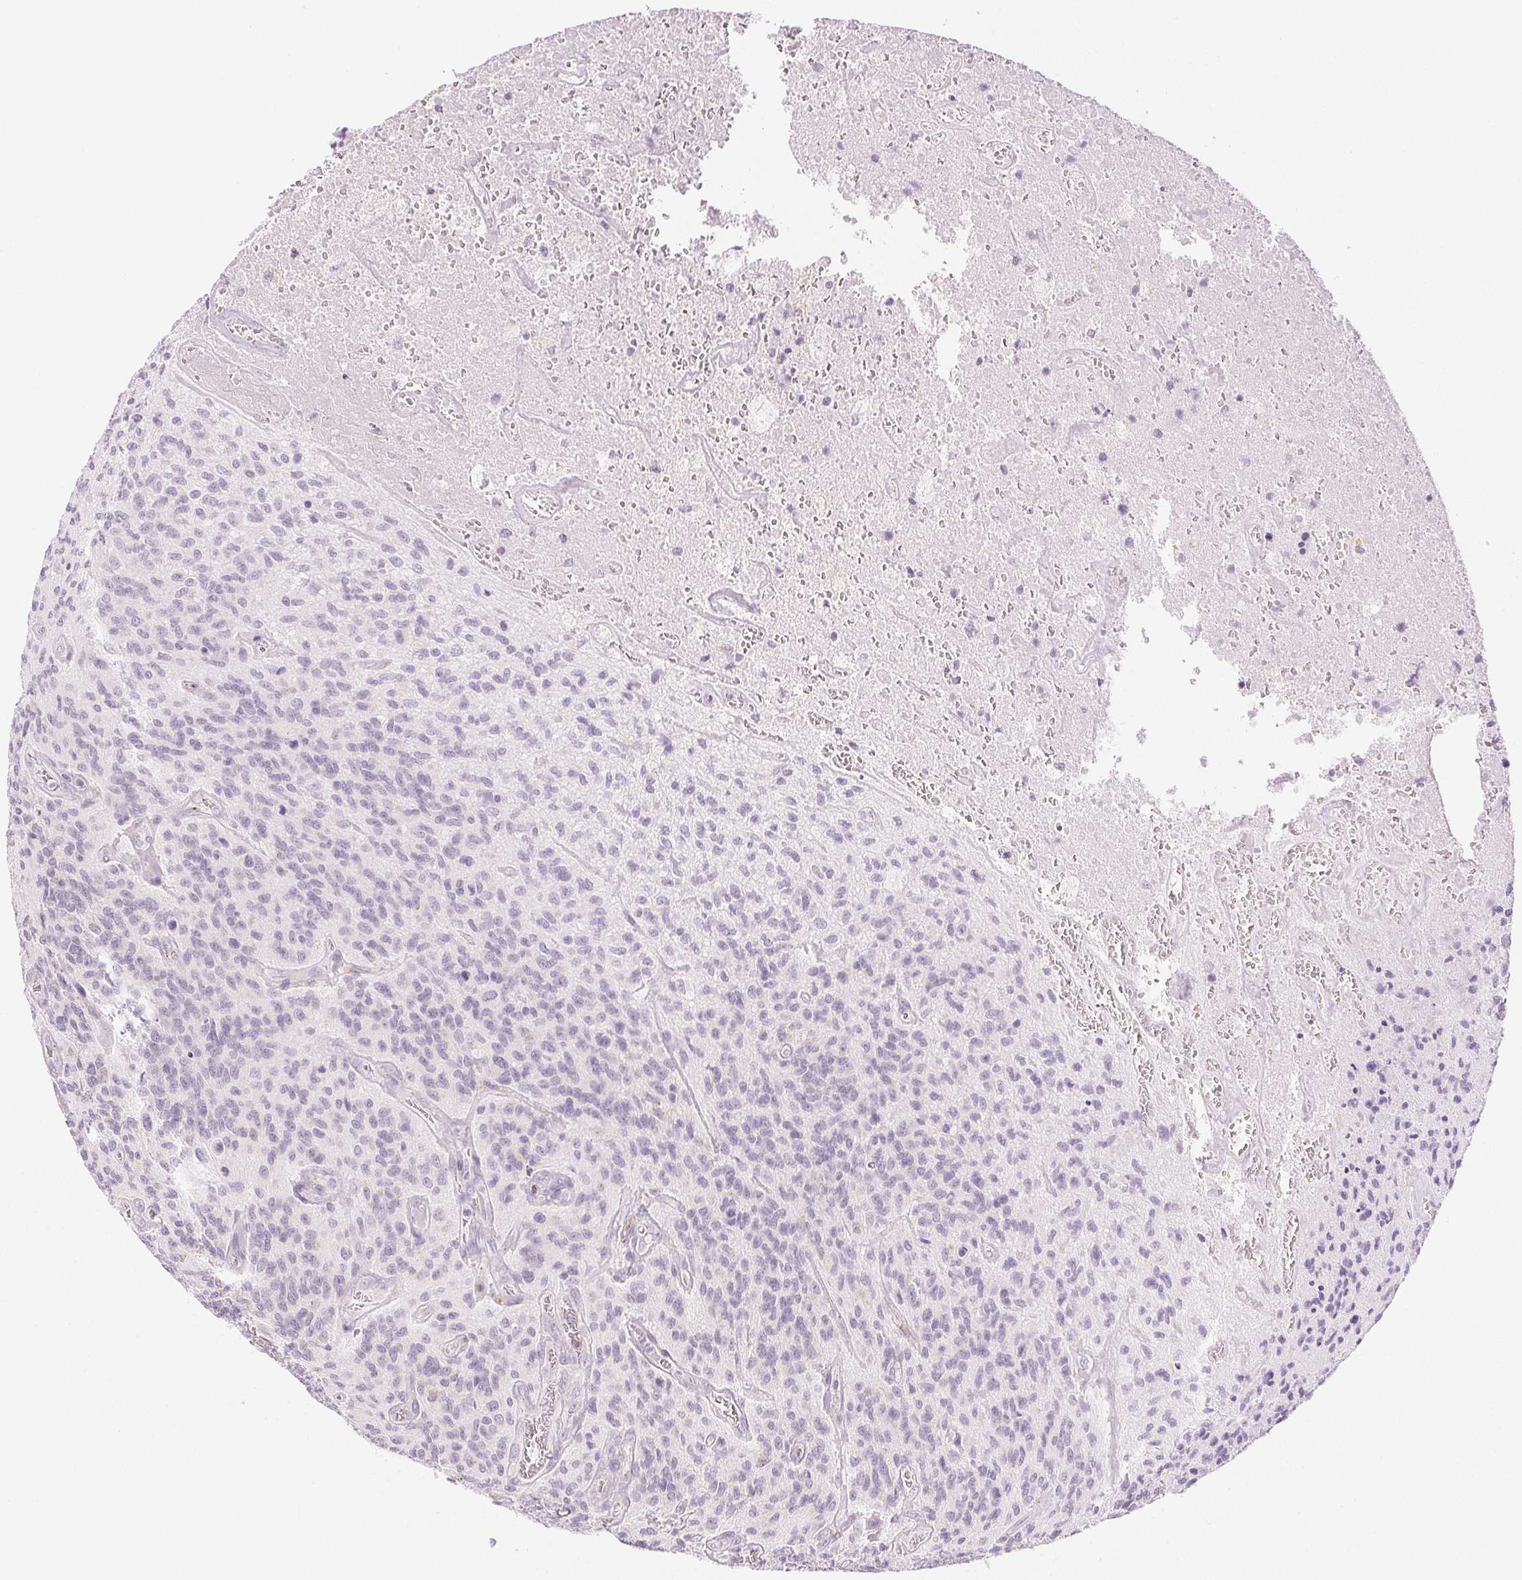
{"staining": {"intensity": "negative", "quantity": "none", "location": "none"}, "tissue": "glioma", "cell_type": "Tumor cells", "image_type": "cancer", "snomed": [{"axis": "morphology", "description": "Glioma, malignant, High grade"}, {"axis": "topography", "description": "Brain"}], "caption": "An immunohistochemistry (IHC) image of high-grade glioma (malignant) is shown. There is no staining in tumor cells of high-grade glioma (malignant).", "gene": "SLC5A2", "patient": {"sex": "male", "age": 76}}